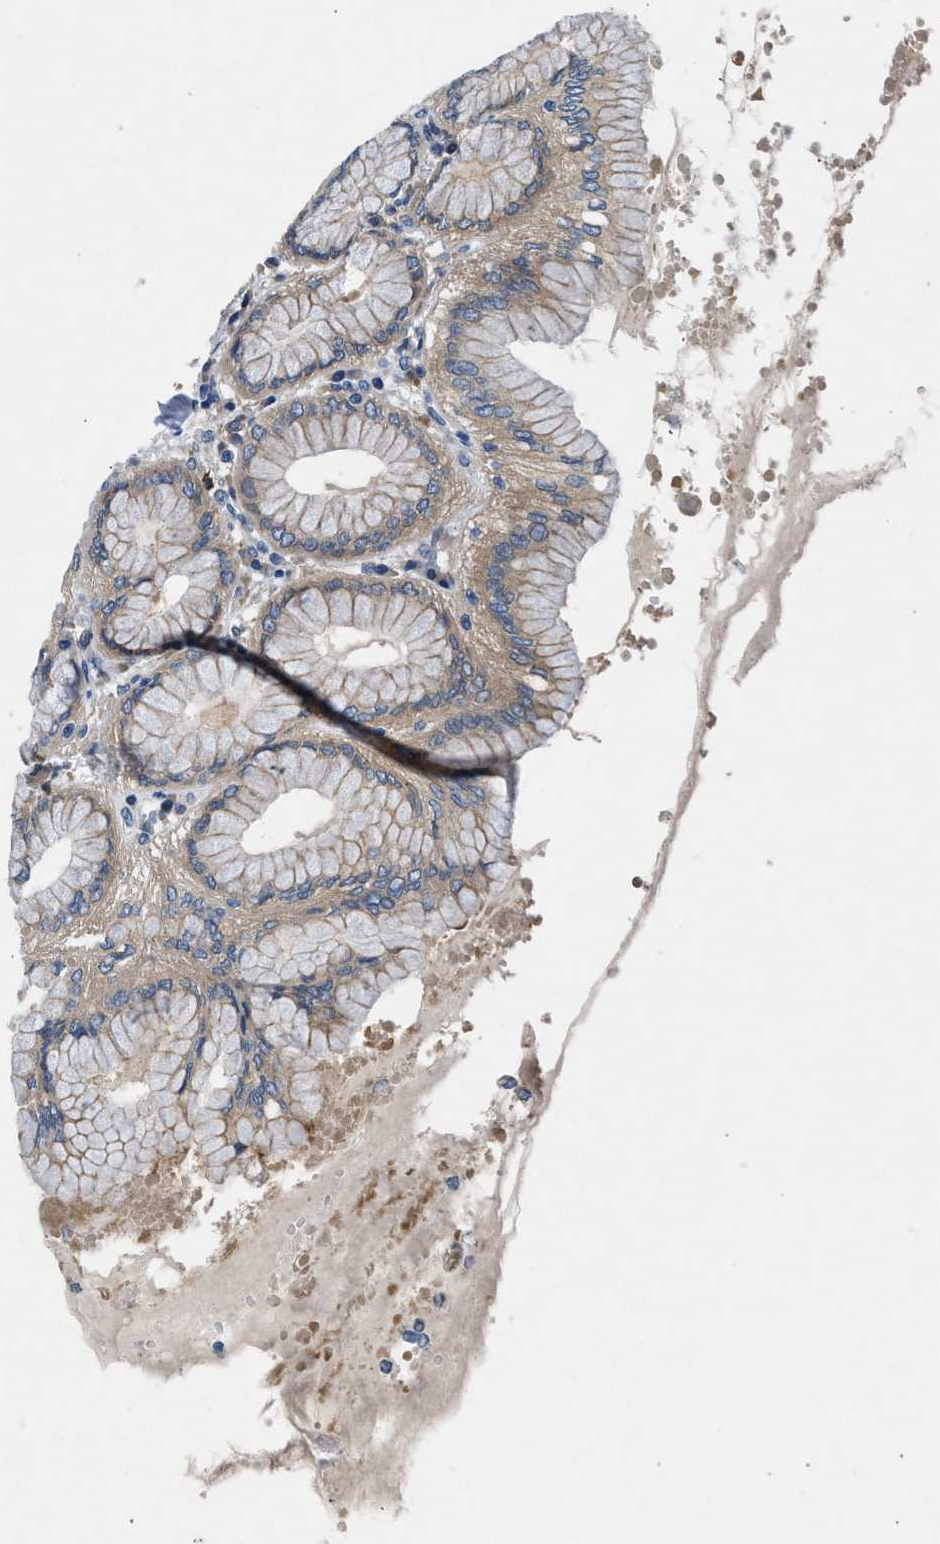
{"staining": {"intensity": "moderate", "quantity": "25%-75%", "location": "cytoplasmic/membranous"}, "tissue": "stomach", "cell_type": "Glandular cells", "image_type": "normal", "snomed": [{"axis": "morphology", "description": "Normal tissue, NOS"}, {"axis": "topography", "description": "Stomach"}, {"axis": "topography", "description": "Stomach, lower"}], "caption": "Benign stomach was stained to show a protein in brown. There is medium levels of moderate cytoplasmic/membranous staining in approximately 25%-75% of glandular cells. (DAB = brown stain, brightfield microscopy at high magnification).", "gene": "COPS2", "patient": {"sex": "female", "age": 56}}